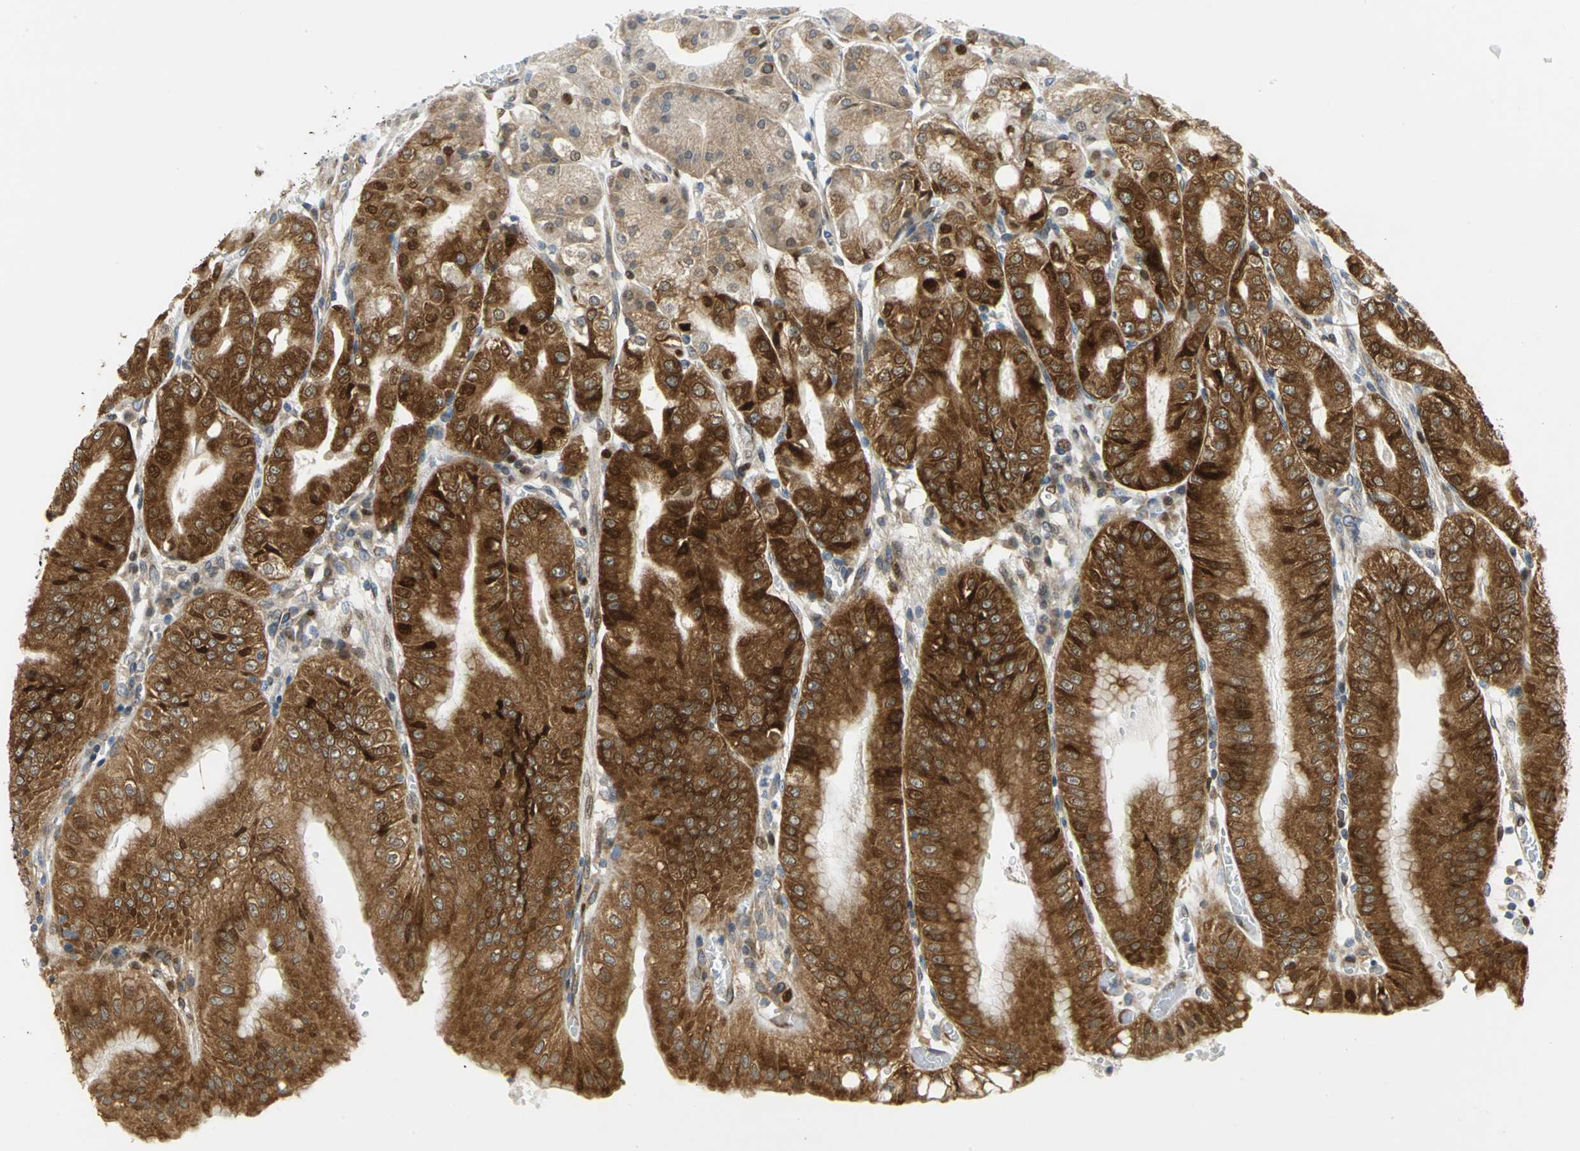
{"staining": {"intensity": "strong", "quantity": ">75%", "location": "cytoplasmic/membranous,nuclear"}, "tissue": "stomach", "cell_type": "Glandular cells", "image_type": "normal", "snomed": [{"axis": "morphology", "description": "Normal tissue, NOS"}, {"axis": "topography", "description": "Stomach, lower"}], "caption": "Glandular cells demonstrate high levels of strong cytoplasmic/membranous,nuclear staining in approximately >75% of cells in unremarkable human stomach.", "gene": "YBX1", "patient": {"sex": "male", "age": 71}}